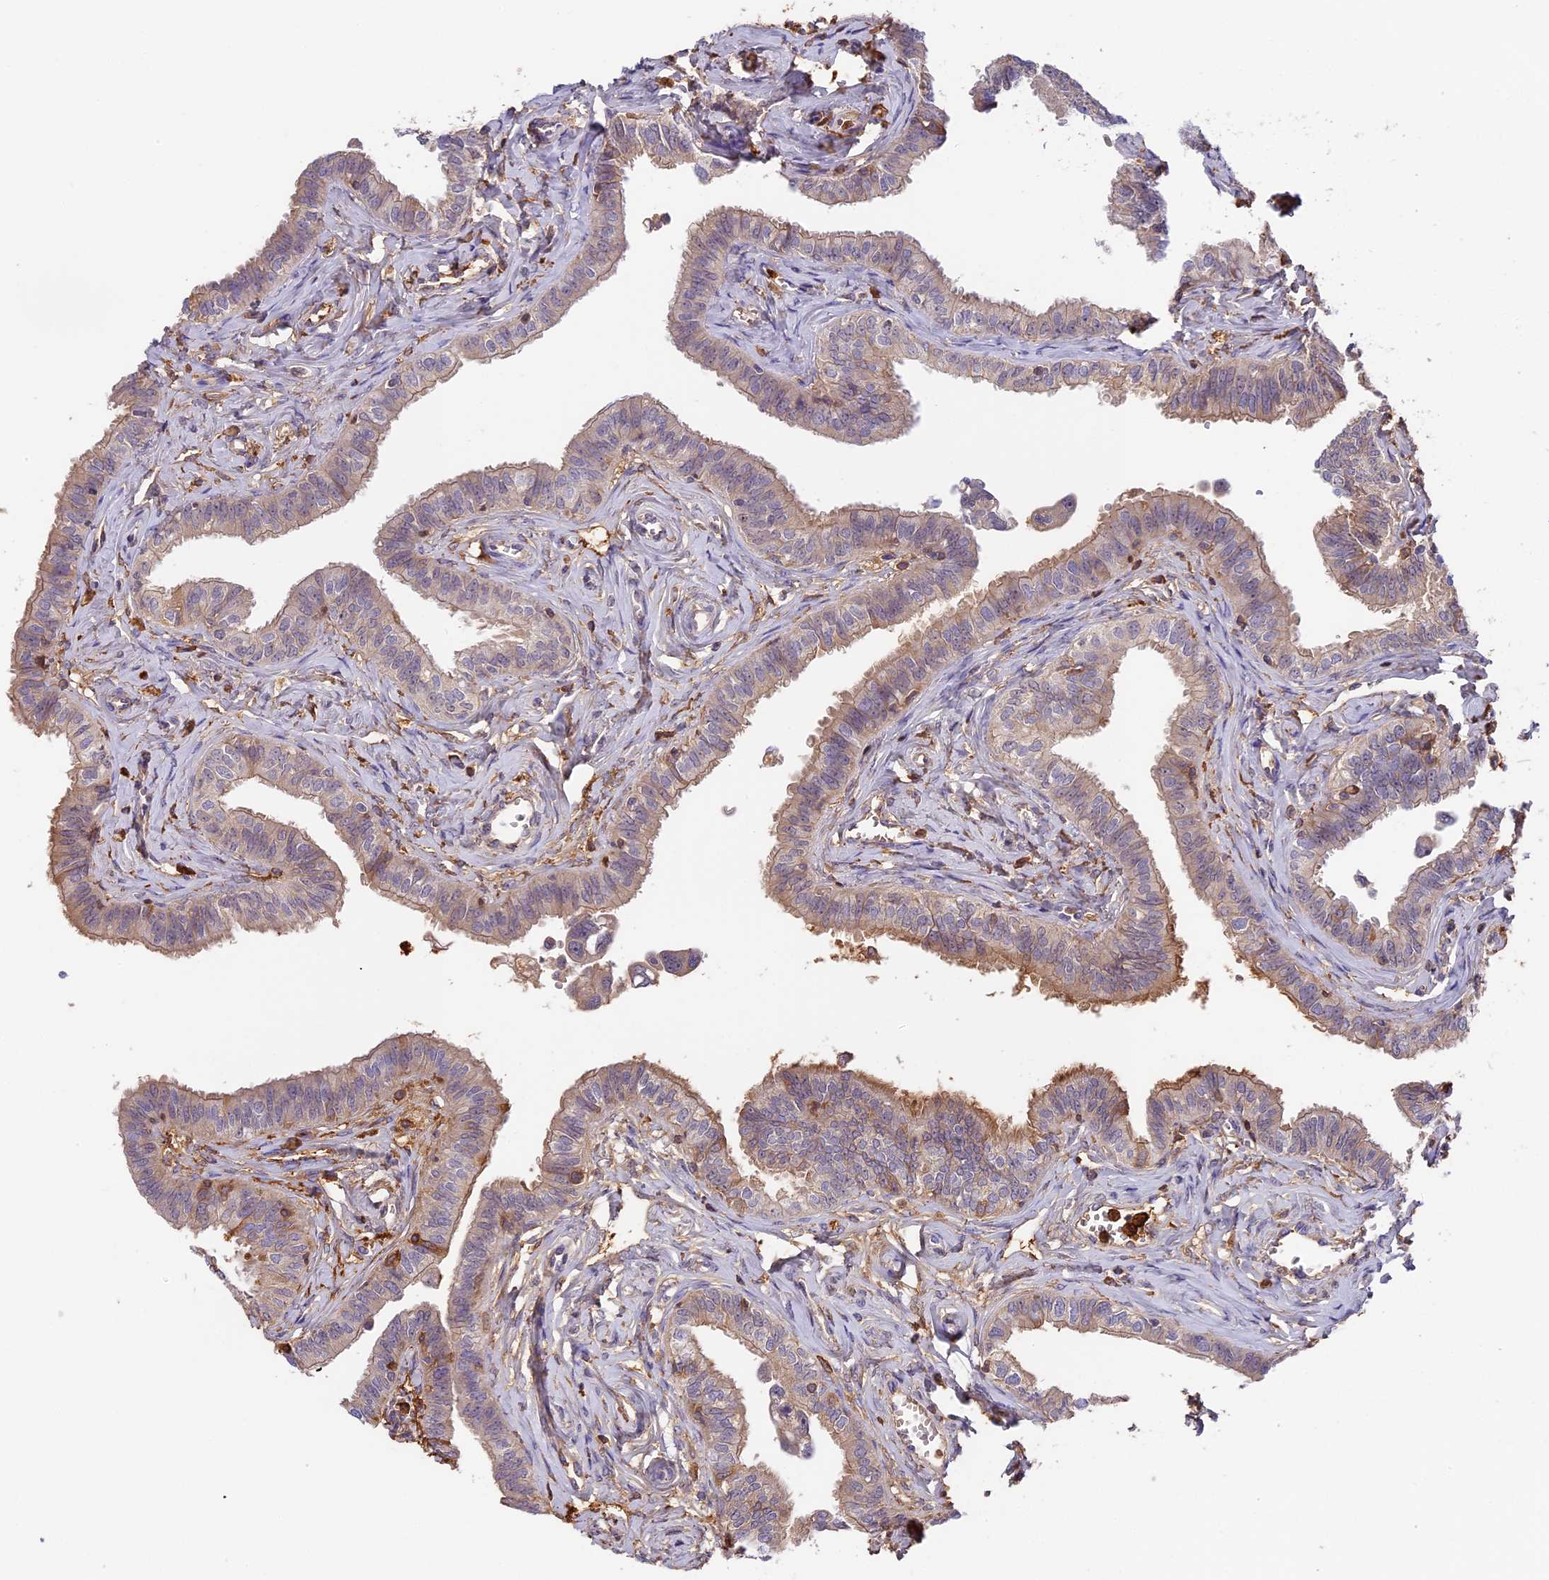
{"staining": {"intensity": "moderate", "quantity": ">75%", "location": "cytoplasmic/membranous"}, "tissue": "fallopian tube", "cell_type": "Glandular cells", "image_type": "normal", "snomed": [{"axis": "morphology", "description": "Normal tissue, NOS"}, {"axis": "morphology", "description": "Carcinoma, NOS"}, {"axis": "topography", "description": "Fallopian tube"}, {"axis": "topography", "description": "Ovary"}], "caption": "This photomicrograph shows normal fallopian tube stained with immunohistochemistry (IHC) to label a protein in brown. The cytoplasmic/membranous of glandular cells show moderate positivity for the protein. Nuclei are counter-stained blue.", "gene": "ADGRD1", "patient": {"sex": "female", "age": 59}}